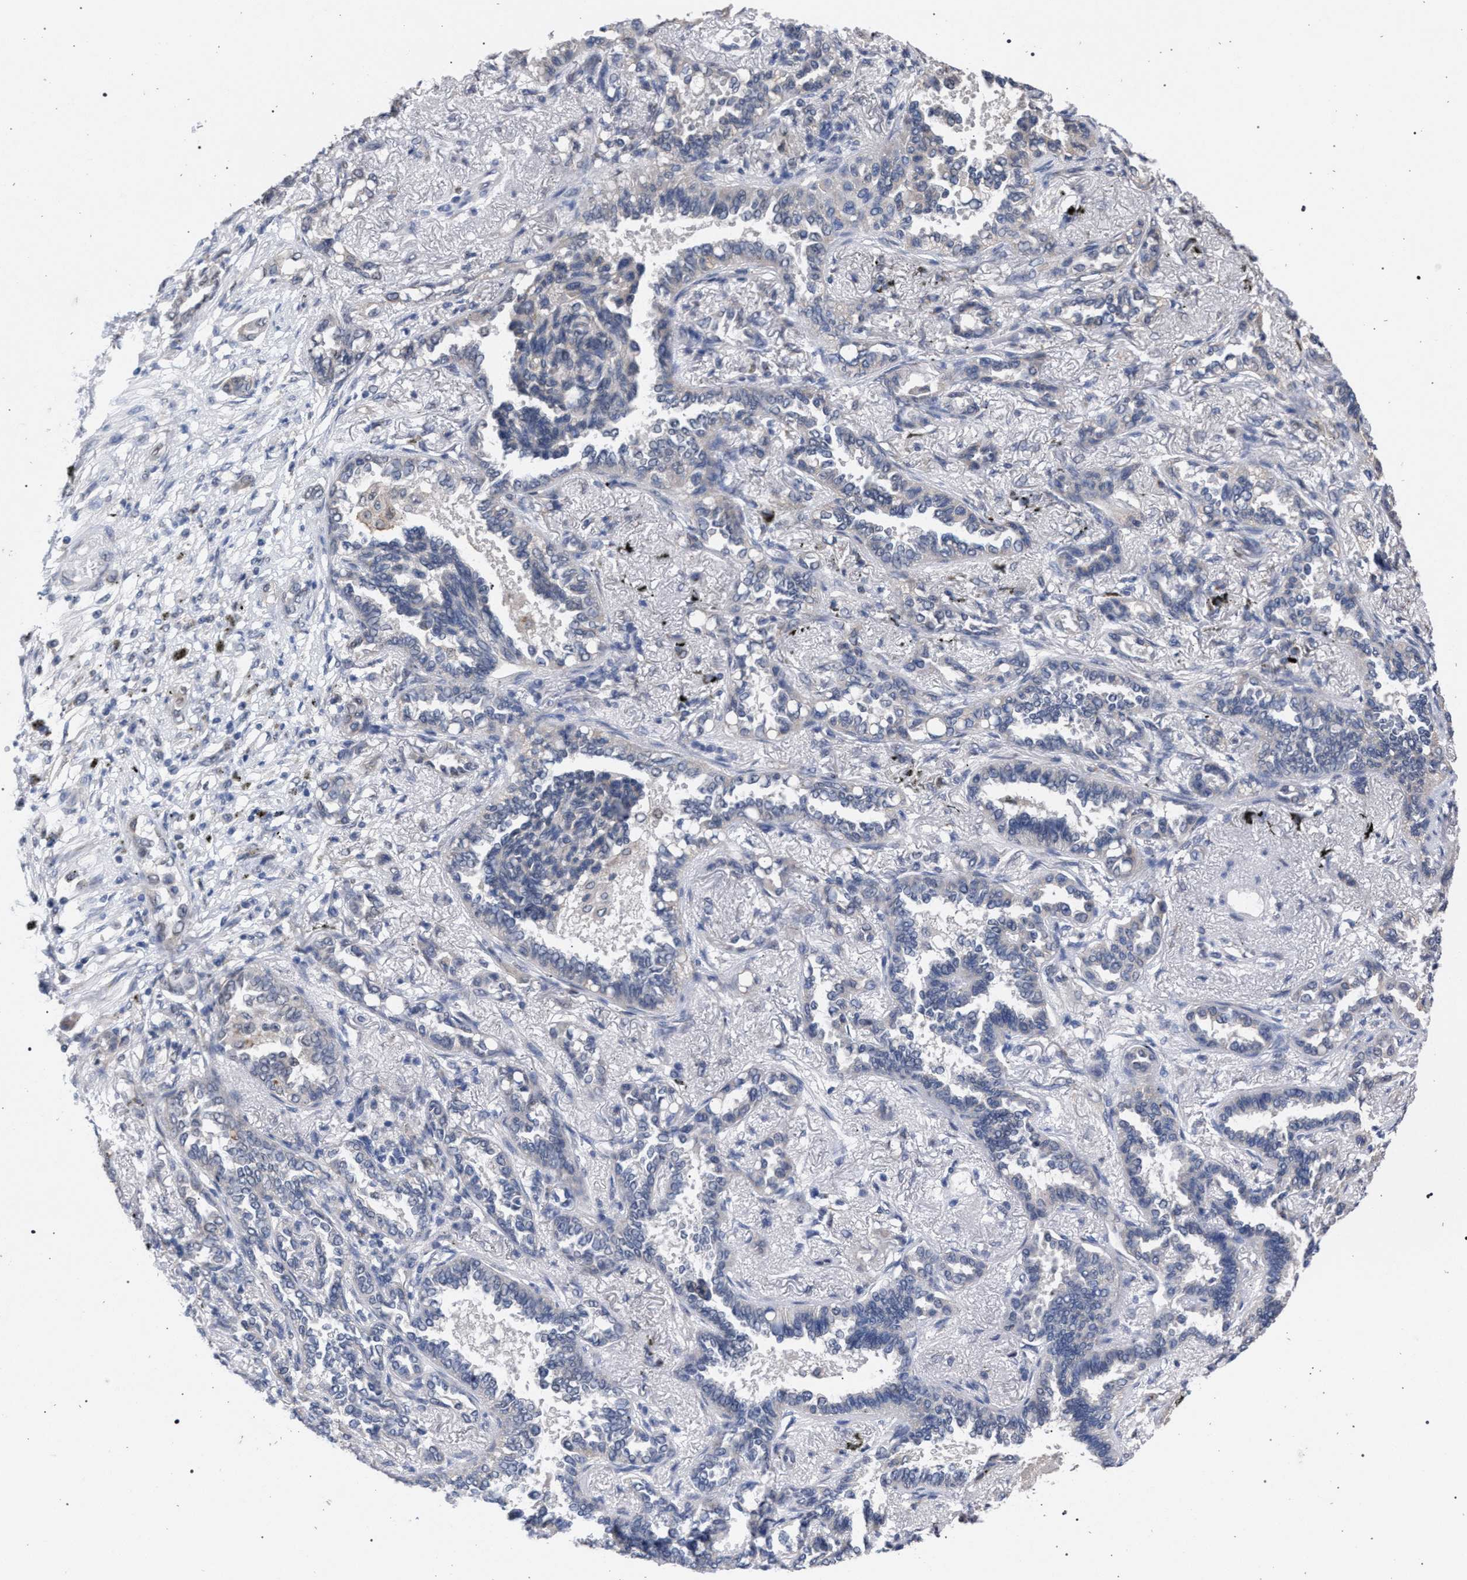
{"staining": {"intensity": "negative", "quantity": "none", "location": "none"}, "tissue": "lung cancer", "cell_type": "Tumor cells", "image_type": "cancer", "snomed": [{"axis": "morphology", "description": "Adenocarcinoma, NOS"}, {"axis": "topography", "description": "Lung"}], "caption": "Immunohistochemistry (IHC) histopathology image of human lung cancer (adenocarcinoma) stained for a protein (brown), which displays no staining in tumor cells.", "gene": "GOLGA2", "patient": {"sex": "male", "age": 59}}